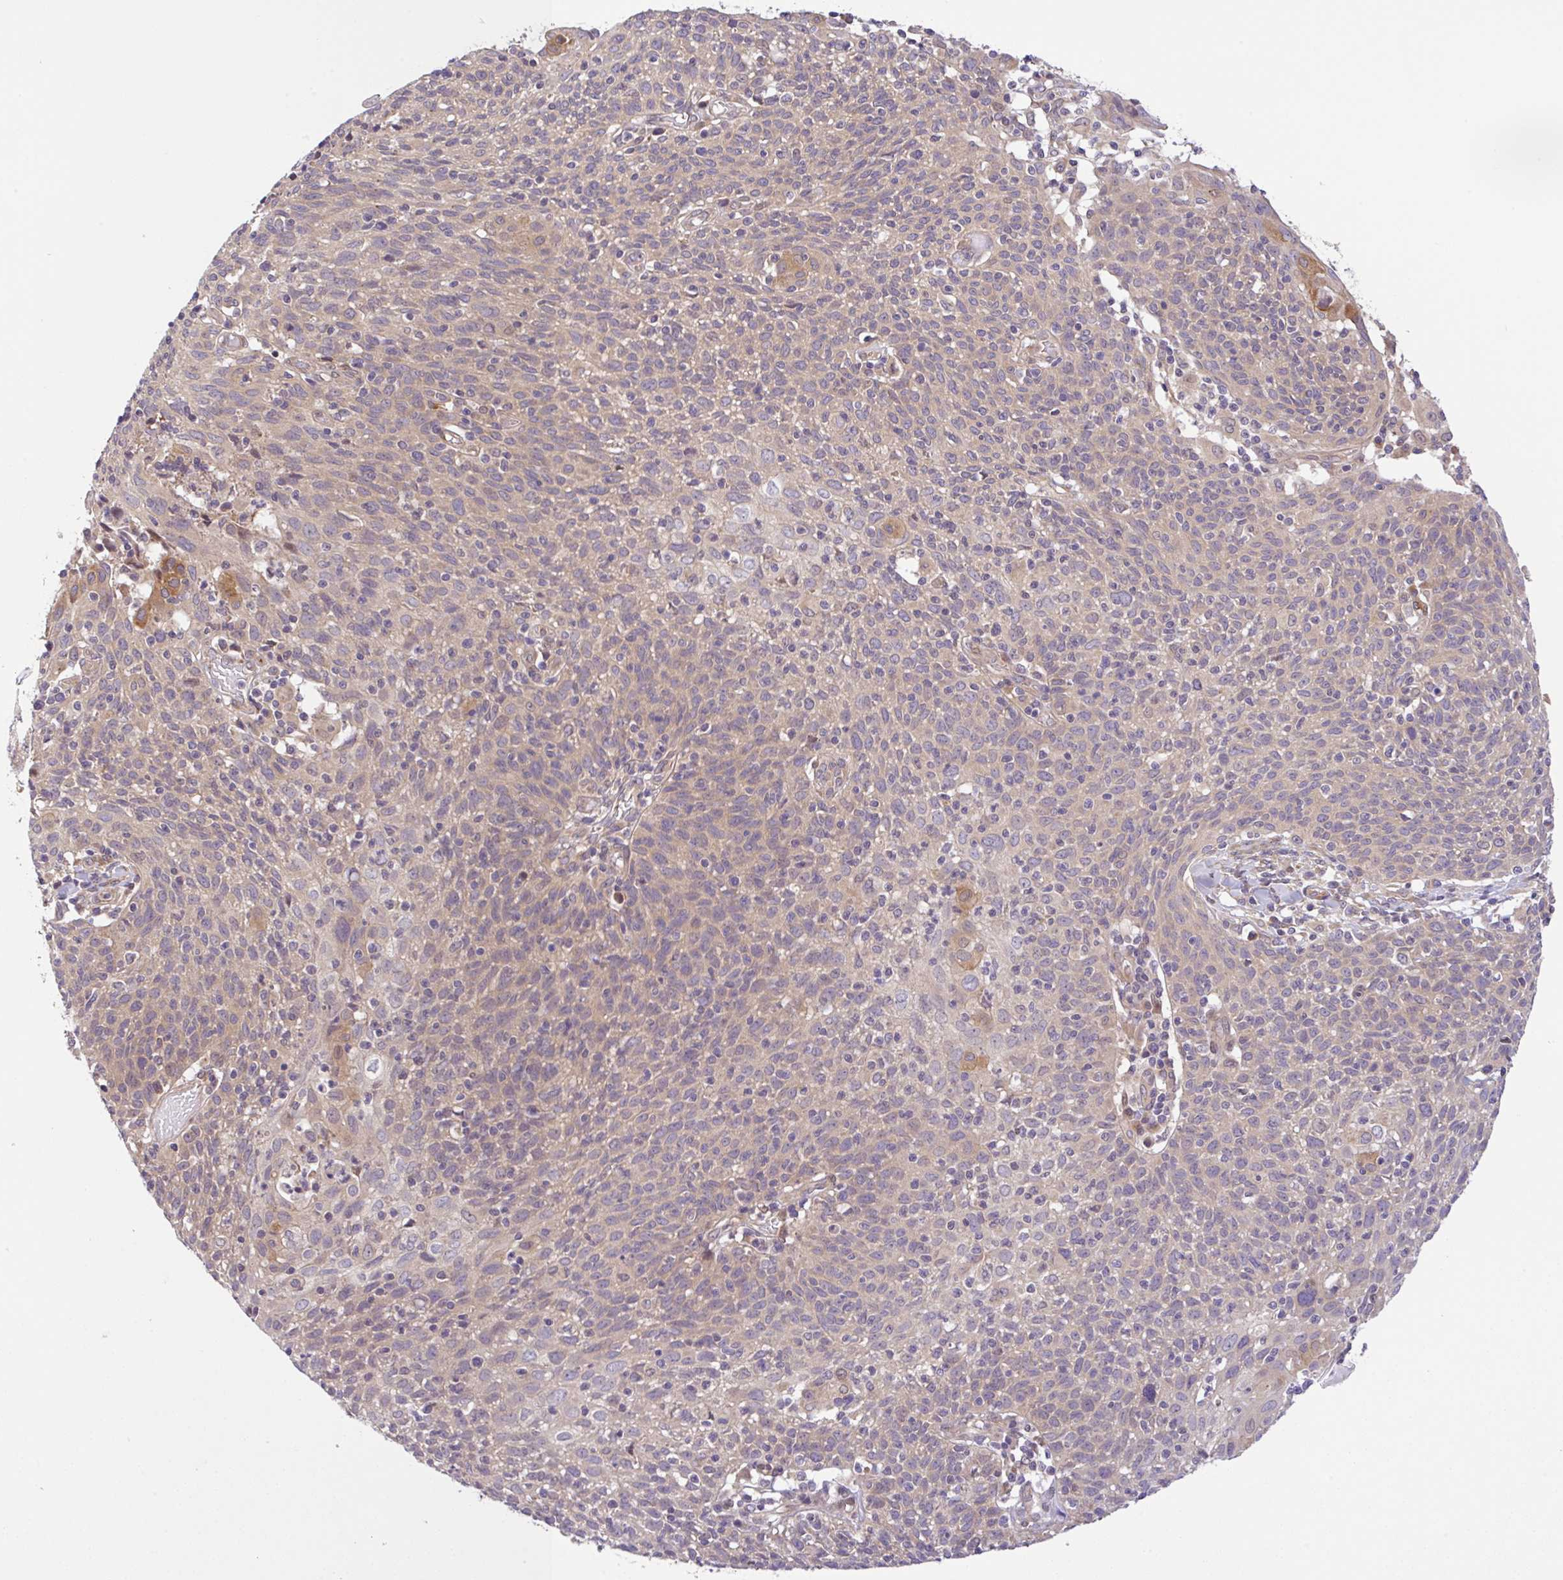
{"staining": {"intensity": "weak", "quantity": "<25%", "location": "cytoplasmic/membranous"}, "tissue": "cervical cancer", "cell_type": "Tumor cells", "image_type": "cancer", "snomed": [{"axis": "morphology", "description": "Squamous cell carcinoma, NOS"}, {"axis": "topography", "description": "Cervix"}], "caption": "Immunohistochemical staining of human squamous cell carcinoma (cervical) demonstrates no significant positivity in tumor cells.", "gene": "UBE4A", "patient": {"sex": "female", "age": 52}}